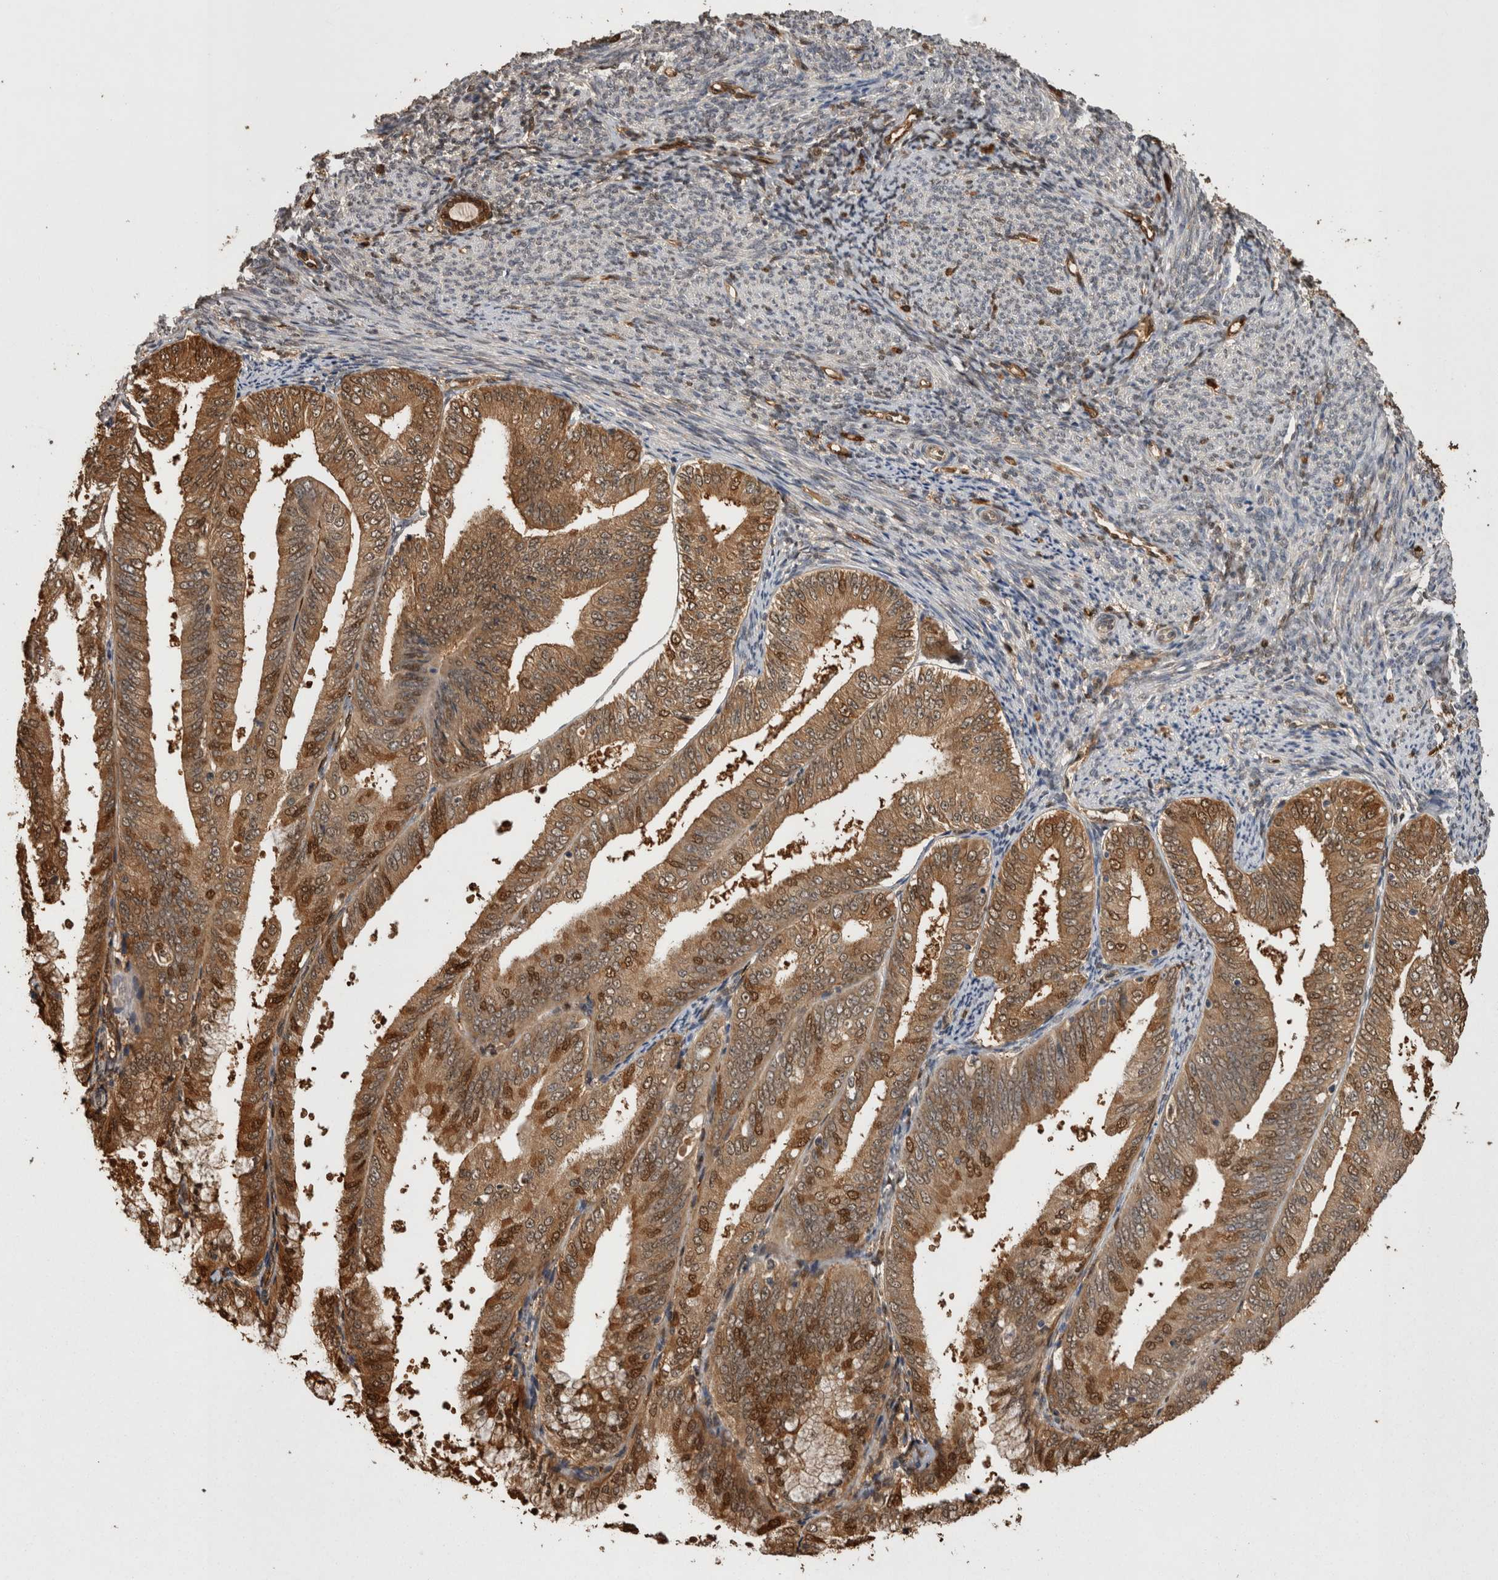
{"staining": {"intensity": "moderate", "quantity": ">75%", "location": "cytoplasmic/membranous,nuclear"}, "tissue": "endometrial cancer", "cell_type": "Tumor cells", "image_type": "cancer", "snomed": [{"axis": "morphology", "description": "Adenocarcinoma, NOS"}, {"axis": "topography", "description": "Endometrium"}], "caption": "Adenocarcinoma (endometrial) tissue reveals moderate cytoplasmic/membranous and nuclear staining in approximately >75% of tumor cells", "gene": "LXN", "patient": {"sex": "female", "age": 63}}